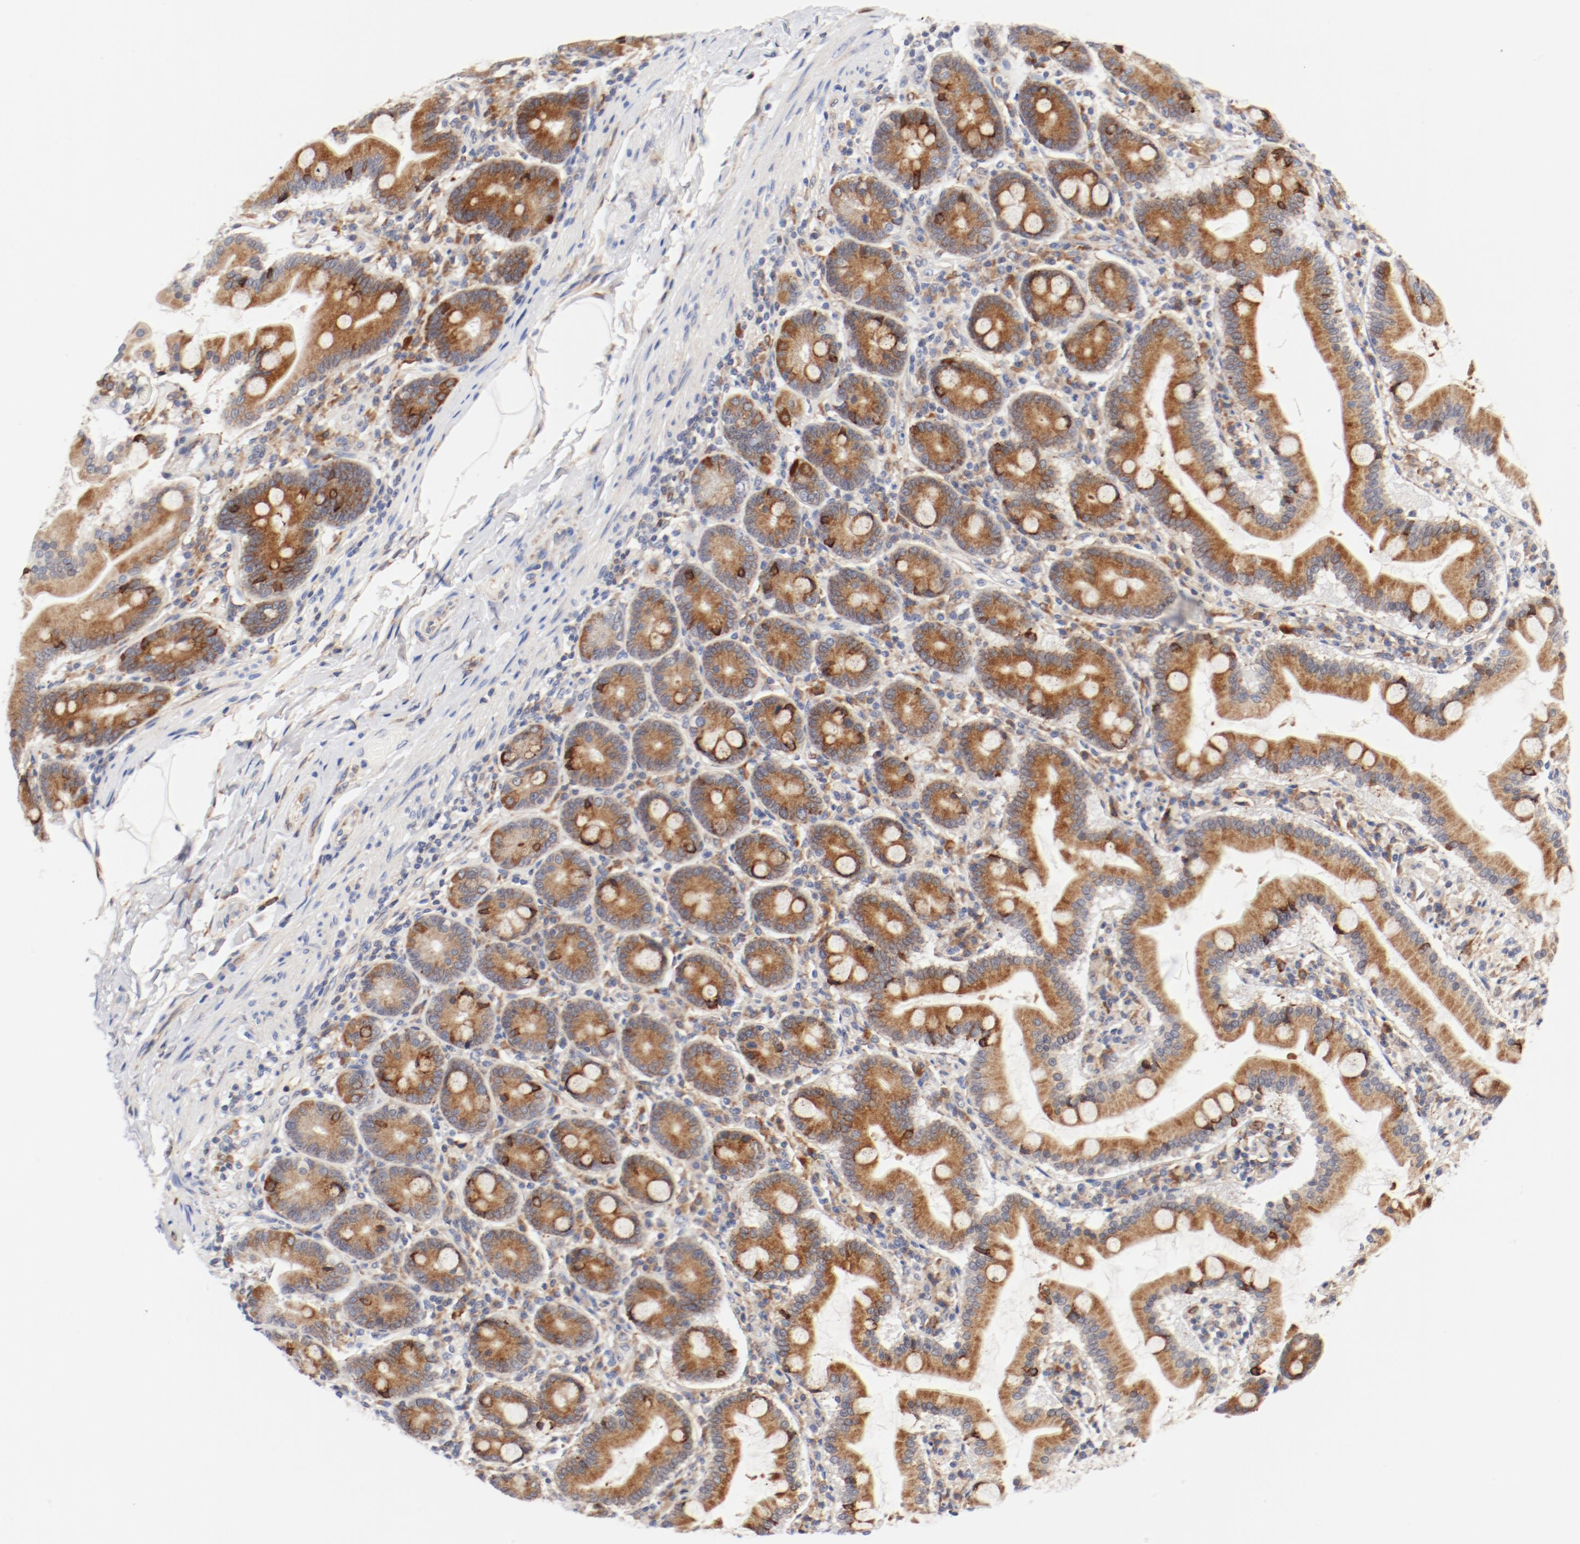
{"staining": {"intensity": "strong", "quantity": ">75%", "location": "cytoplasmic/membranous"}, "tissue": "duodenum", "cell_type": "Glandular cells", "image_type": "normal", "snomed": [{"axis": "morphology", "description": "Normal tissue, NOS"}, {"axis": "topography", "description": "Duodenum"}], "caption": "The photomicrograph reveals a brown stain indicating the presence of a protein in the cytoplasmic/membranous of glandular cells in duodenum. Nuclei are stained in blue.", "gene": "PDPK1", "patient": {"sex": "female", "age": 64}}